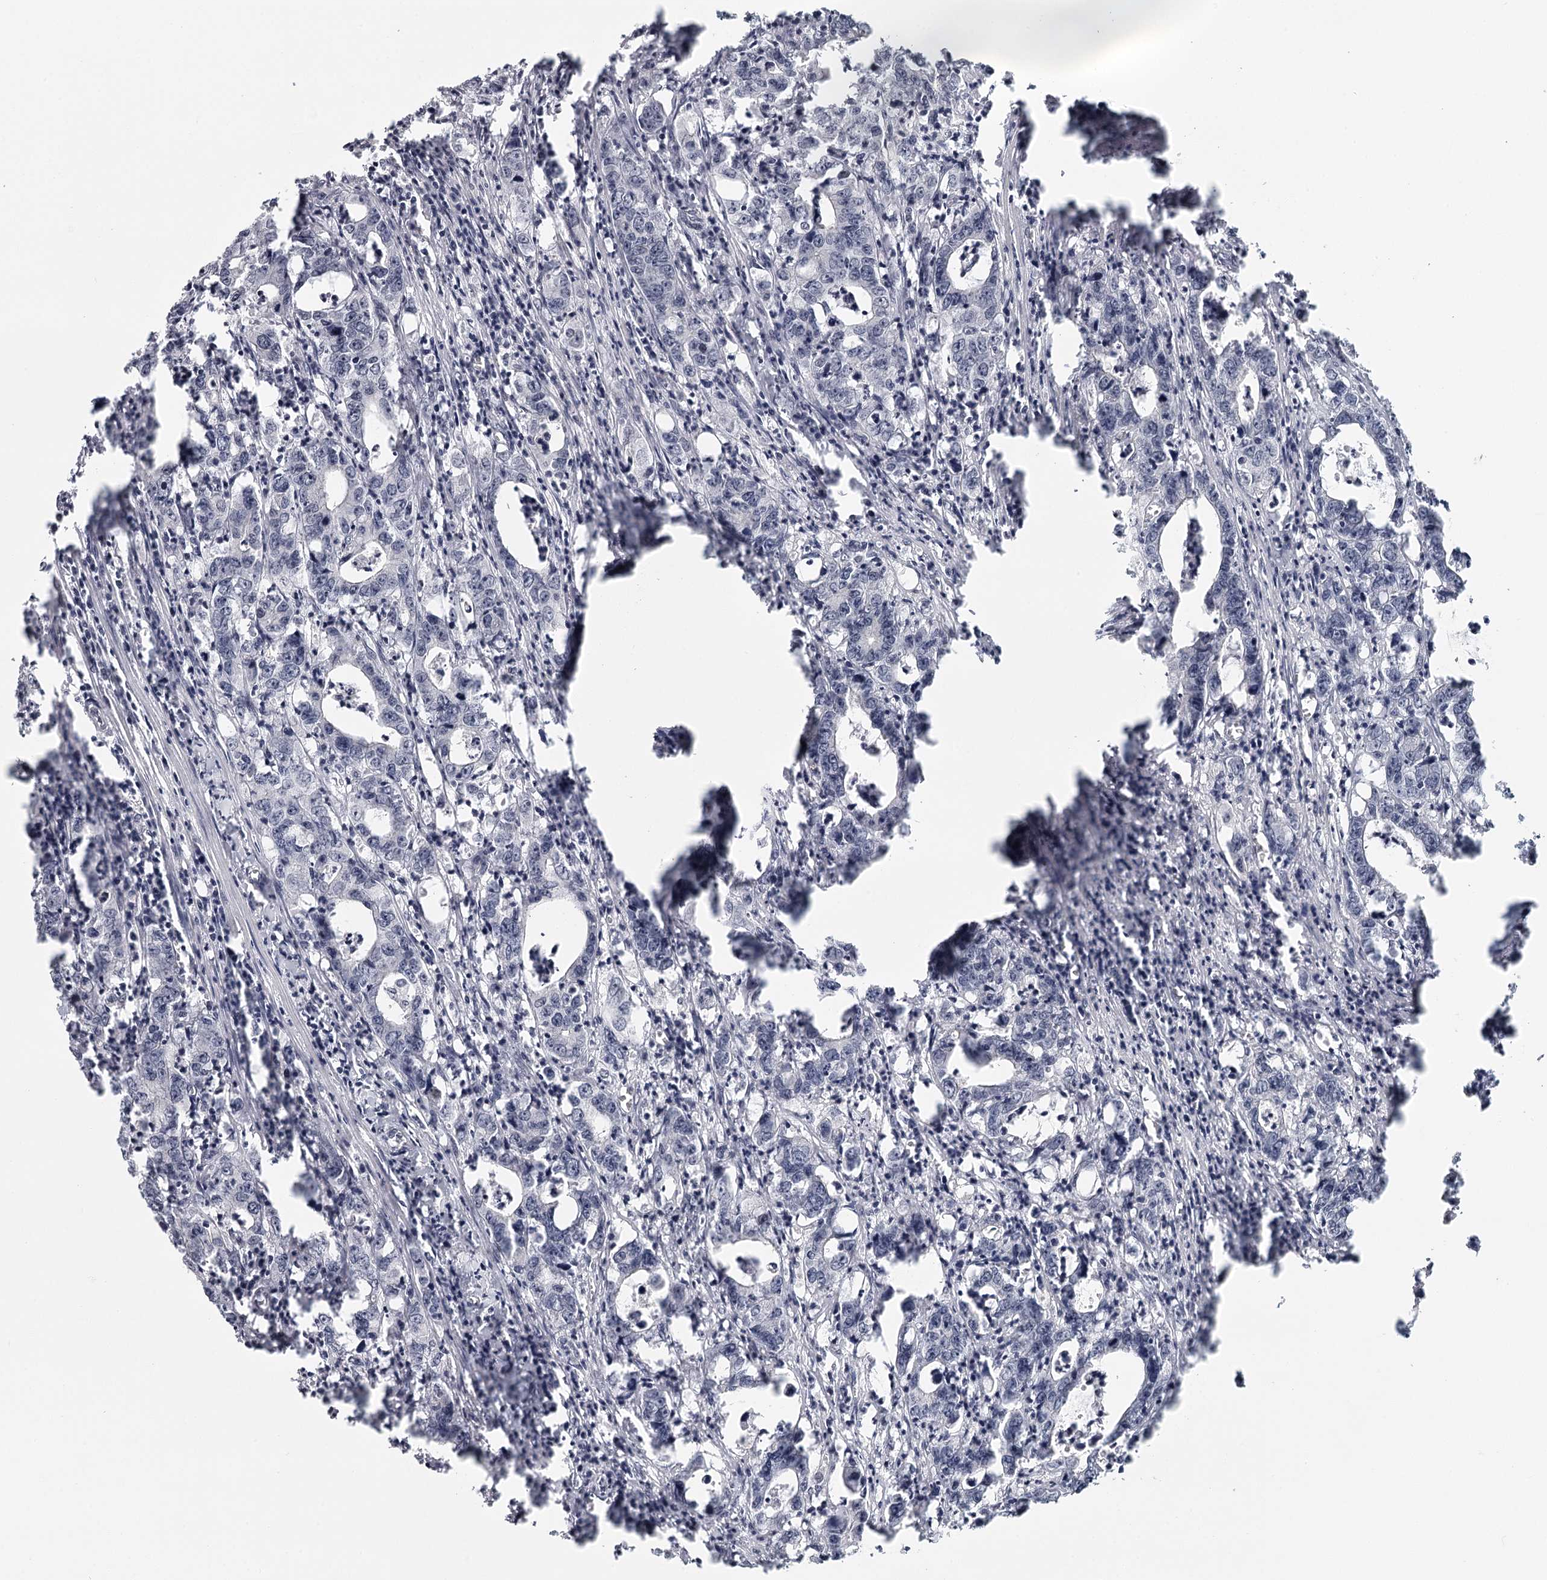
{"staining": {"intensity": "negative", "quantity": "none", "location": "none"}, "tissue": "colorectal cancer", "cell_type": "Tumor cells", "image_type": "cancer", "snomed": [{"axis": "morphology", "description": "Adenocarcinoma, NOS"}, {"axis": "topography", "description": "Colon"}], "caption": "DAB (3,3'-diaminobenzidine) immunohistochemical staining of human colorectal cancer exhibits no significant expression in tumor cells.", "gene": "FAM13C", "patient": {"sex": "female", "age": 75}}